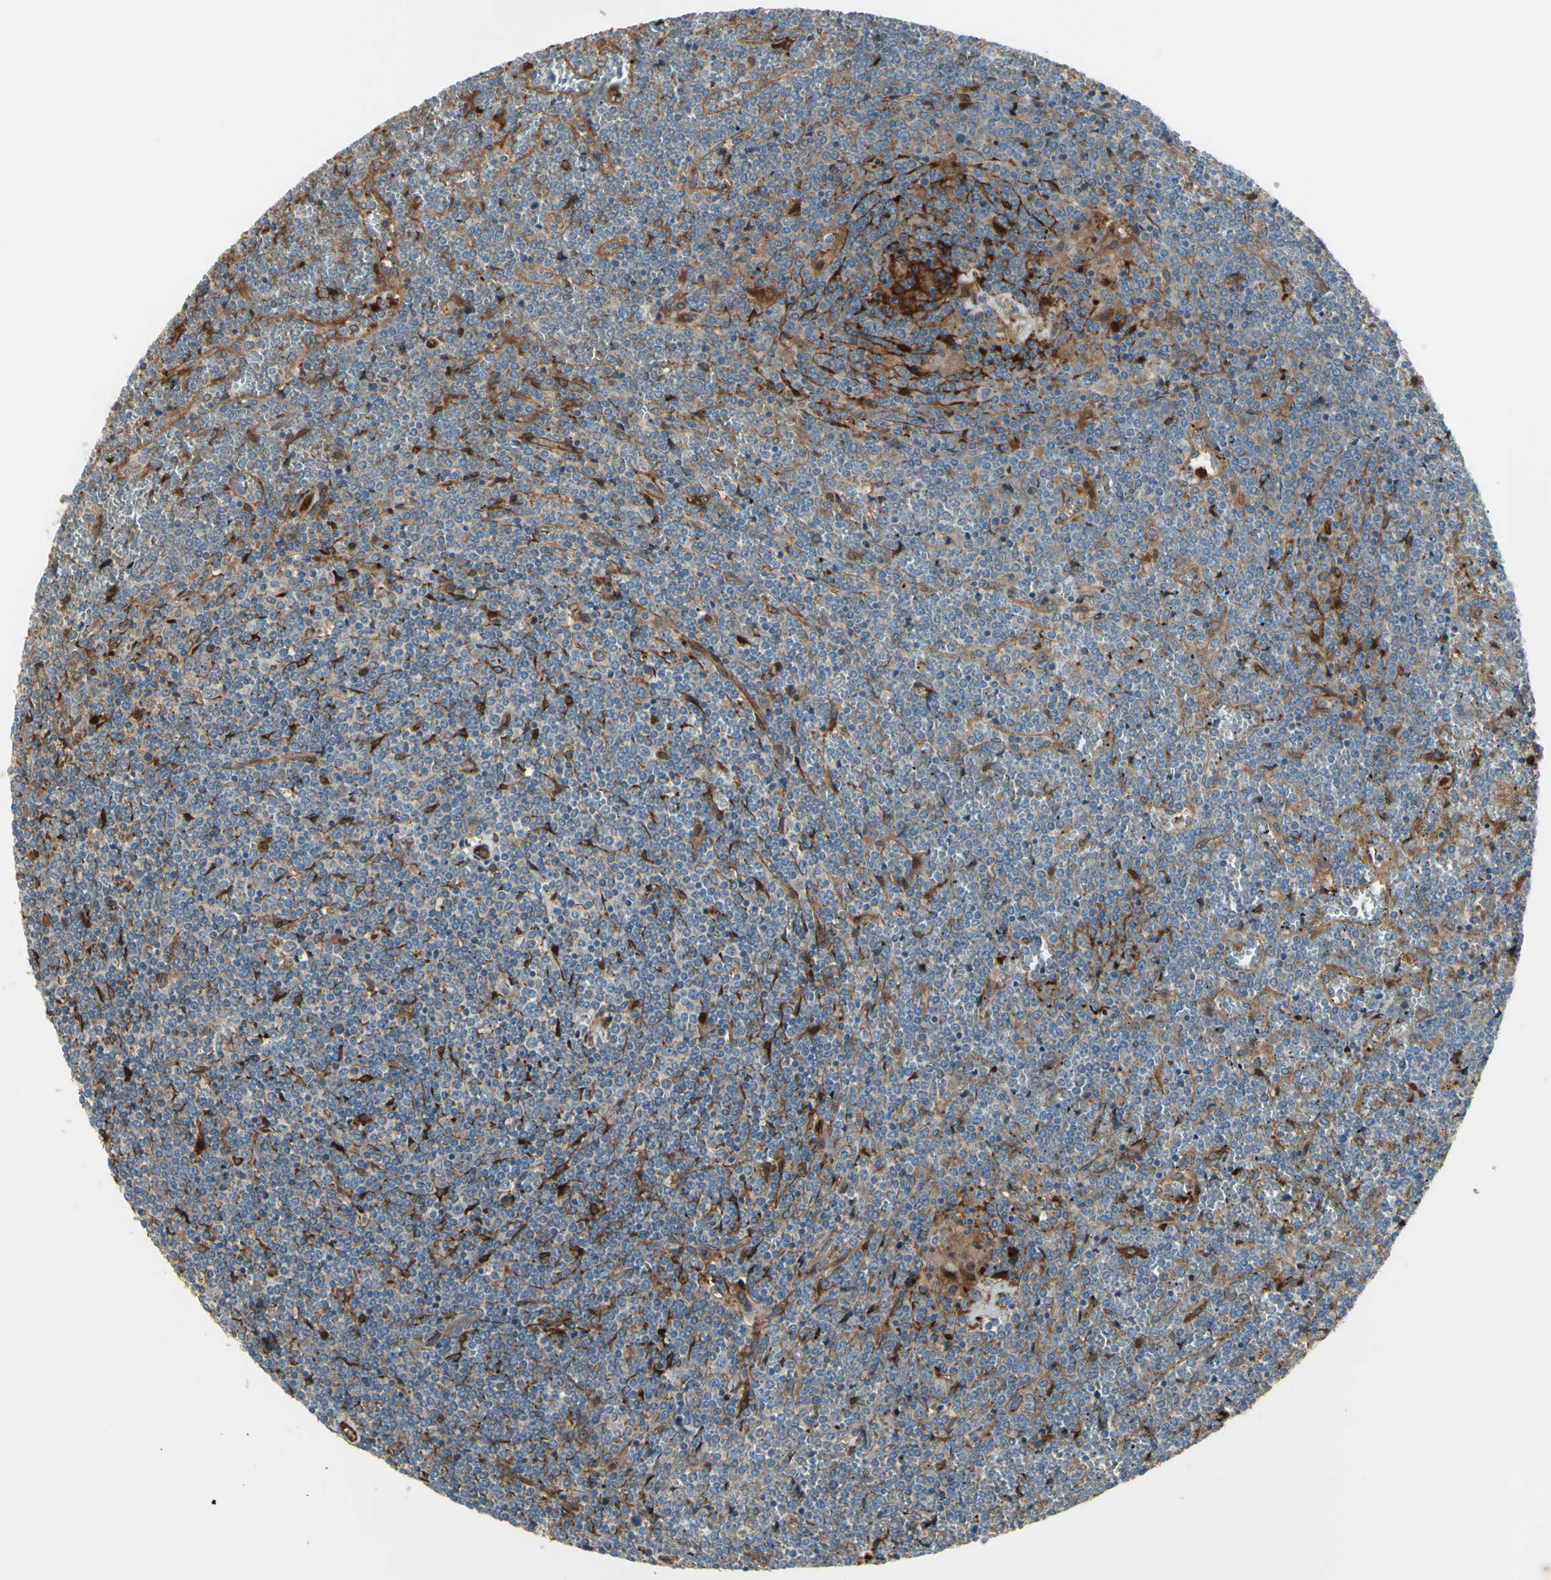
{"staining": {"intensity": "weak", "quantity": "25%-75%", "location": "cytoplasmic/membranous"}, "tissue": "lymphoma", "cell_type": "Tumor cells", "image_type": "cancer", "snomed": [{"axis": "morphology", "description": "Malignant lymphoma, non-Hodgkin's type, Low grade"}, {"axis": "topography", "description": "Spleen"}], "caption": "There is low levels of weak cytoplasmic/membranous staining in tumor cells of lymphoma, as demonstrated by immunohistochemical staining (brown color).", "gene": "IGSF9B", "patient": {"sex": "female", "age": 19}}